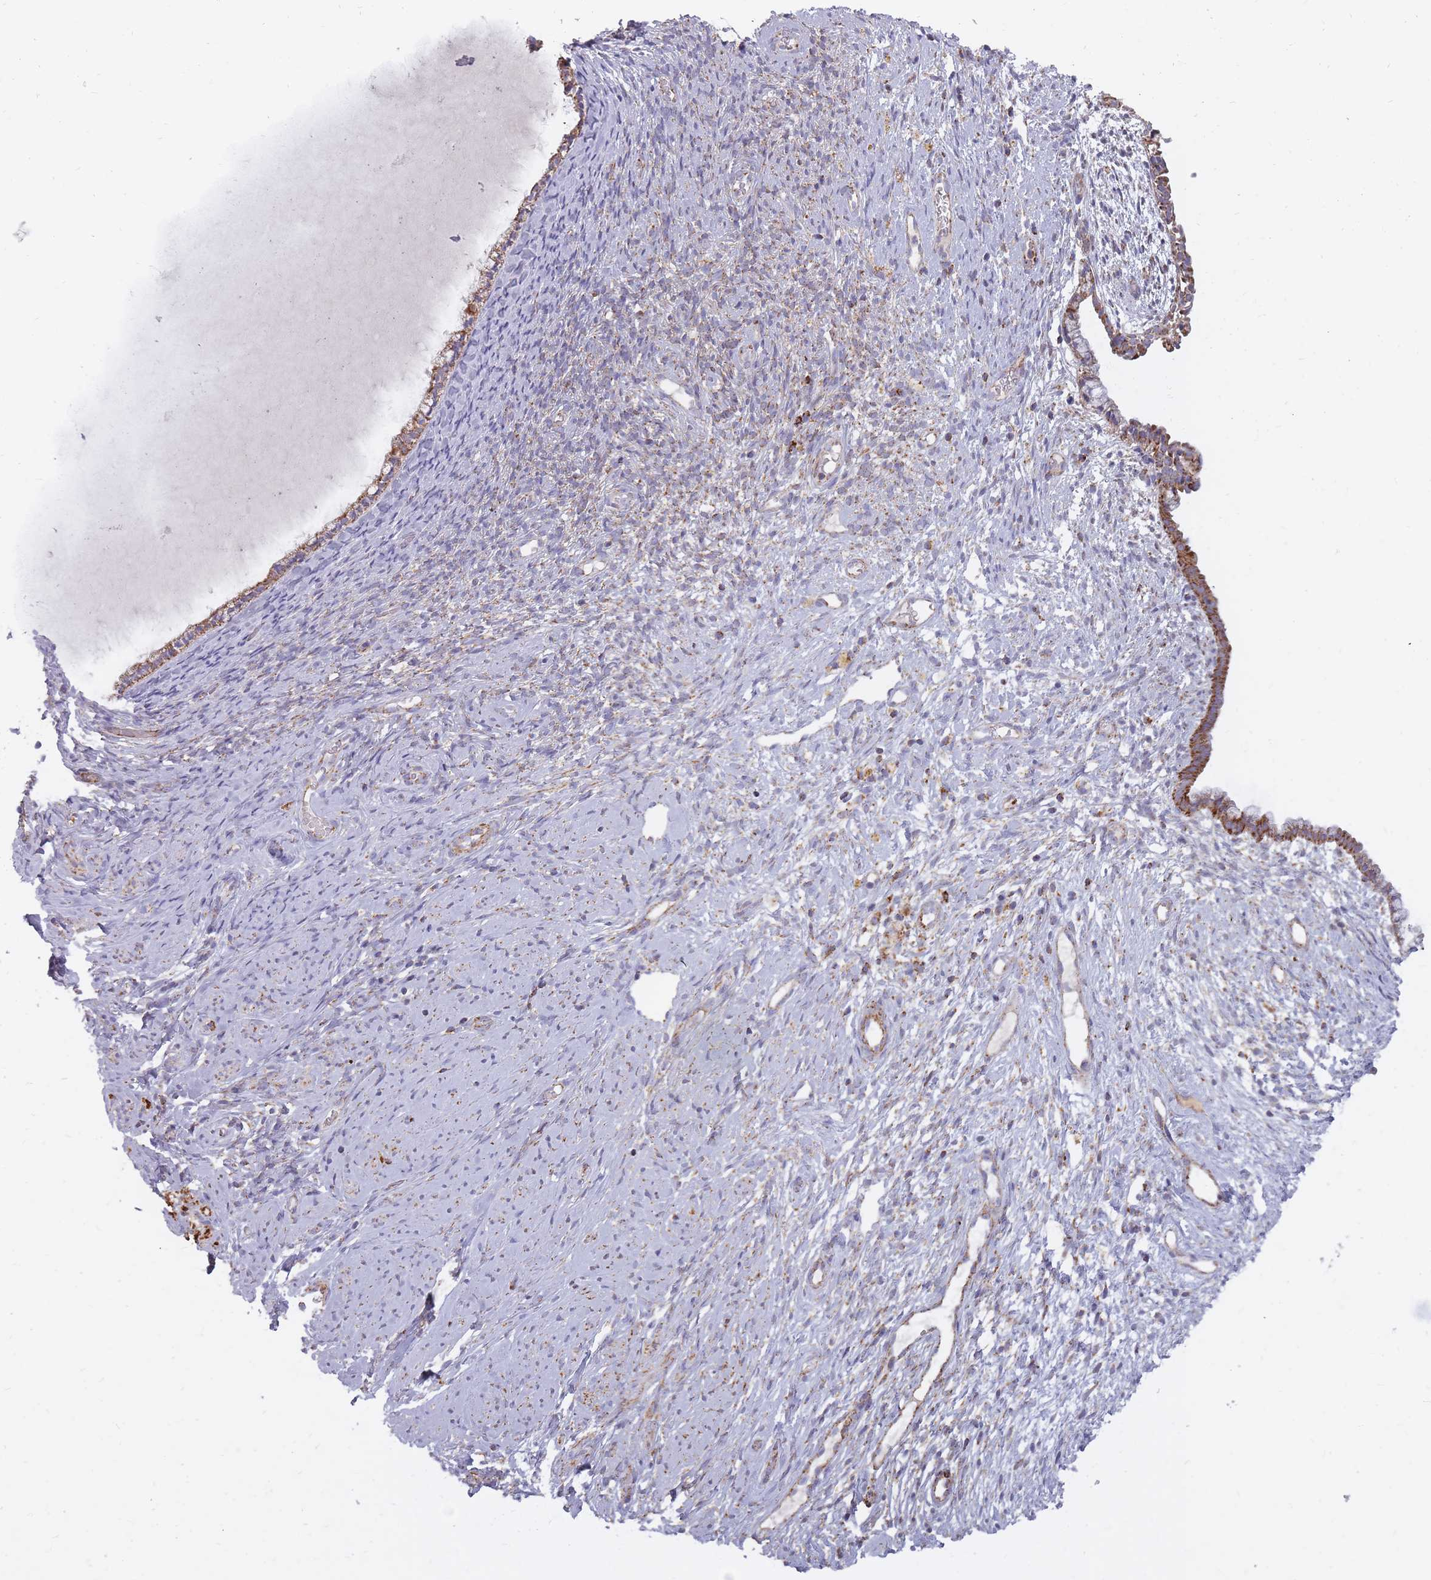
{"staining": {"intensity": "strong", "quantity": ">75%", "location": "cytoplasmic/membranous"}, "tissue": "cervix", "cell_type": "Glandular cells", "image_type": "normal", "snomed": [{"axis": "morphology", "description": "Normal tissue, NOS"}, {"axis": "topography", "description": "Cervix"}], "caption": "Protein staining of unremarkable cervix reveals strong cytoplasmic/membranous staining in about >75% of glandular cells.", "gene": "ALKBH4", "patient": {"sex": "female", "age": 76}}